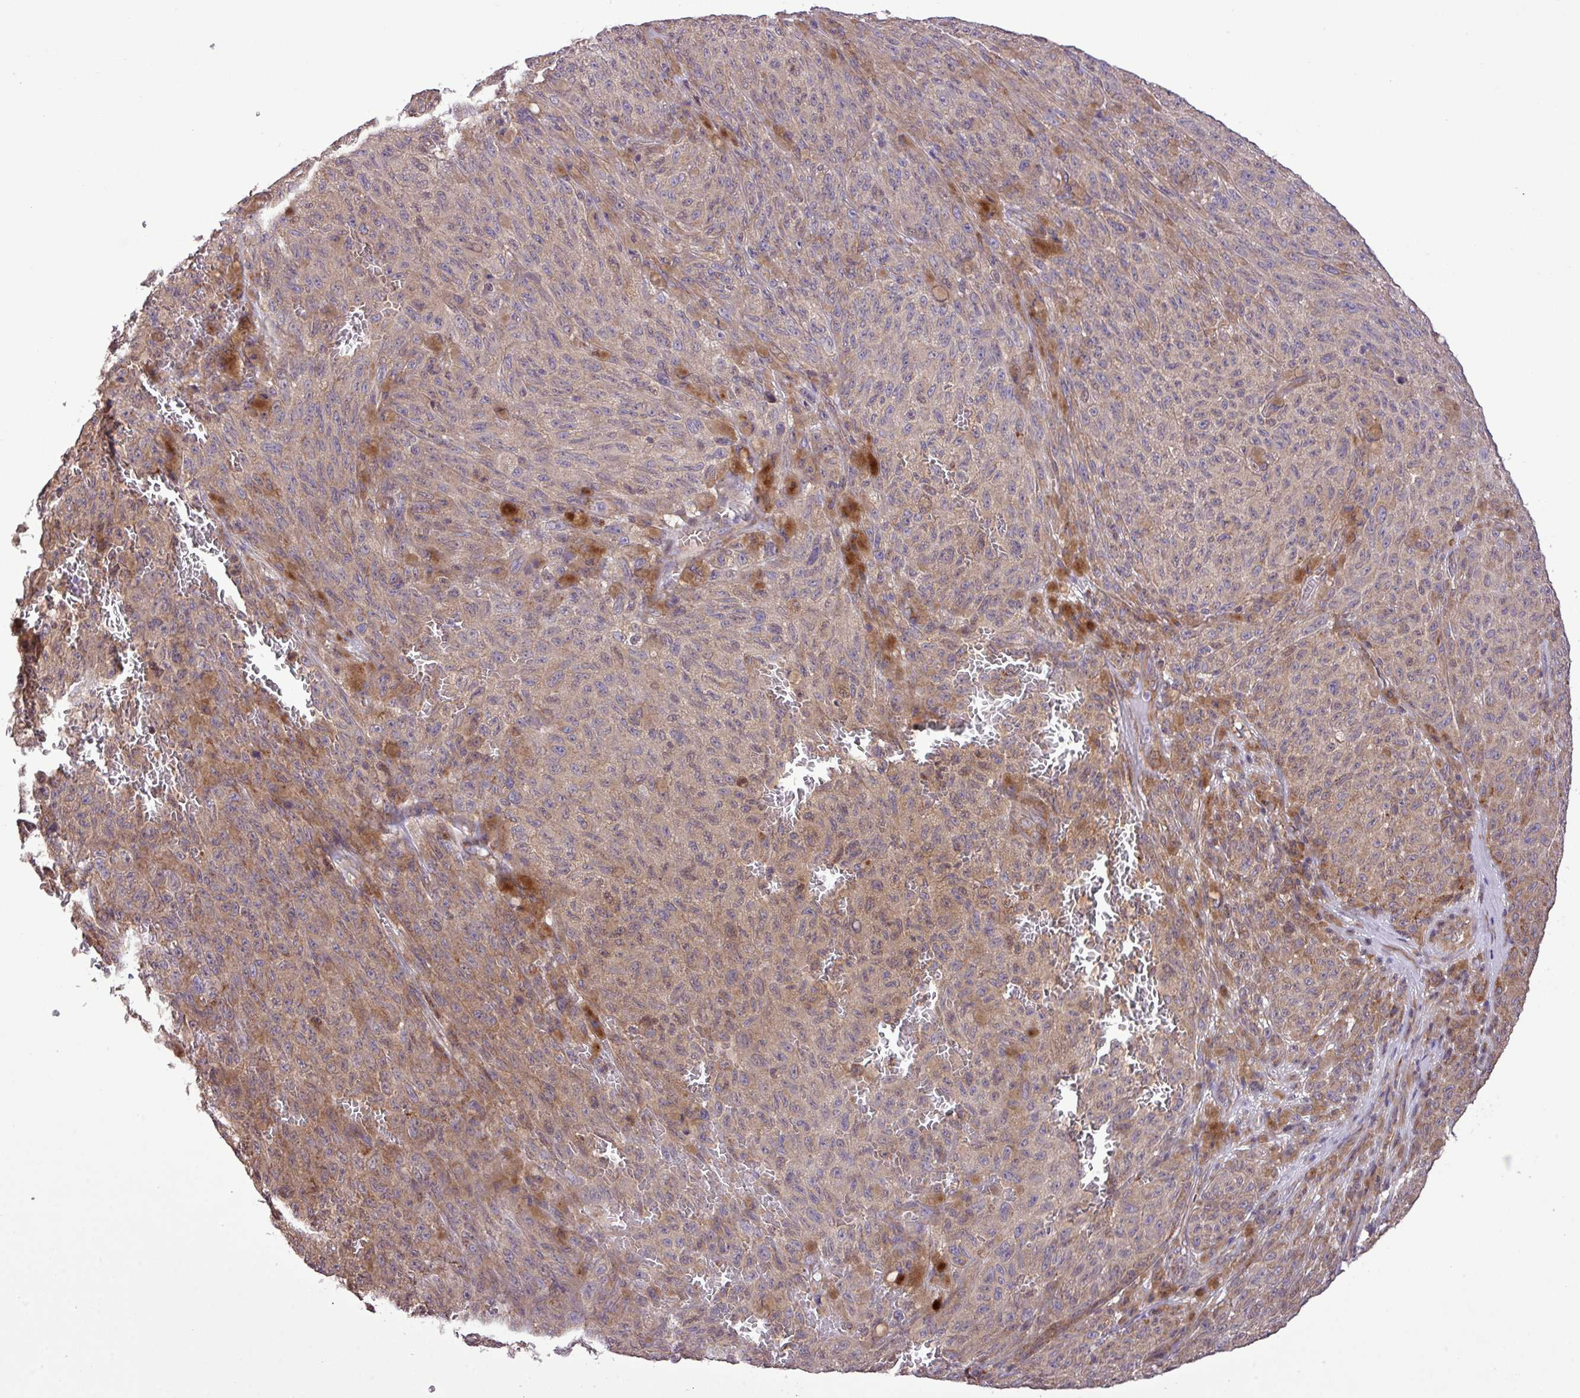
{"staining": {"intensity": "moderate", "quantity": "25%-75%", "location": "cytoplasmic/membranous"}, "tissue": "melanoma", "cell_type": "Tumor cells", "image_type": "cancer", "snomed": [{"axis": "morphology", "description": "Malignant melanoma, NOS"}, {"axis": "topography", "description": "Skin"}], "caption": "About 25%-75% of tumor cells in human melanoma reveal moderate cytoplasmic/membranous protein expression as visualized by brown immunohistochemical staining.", "gene": "MEGF6", "patient": {"sex": "female", "age": 82}}